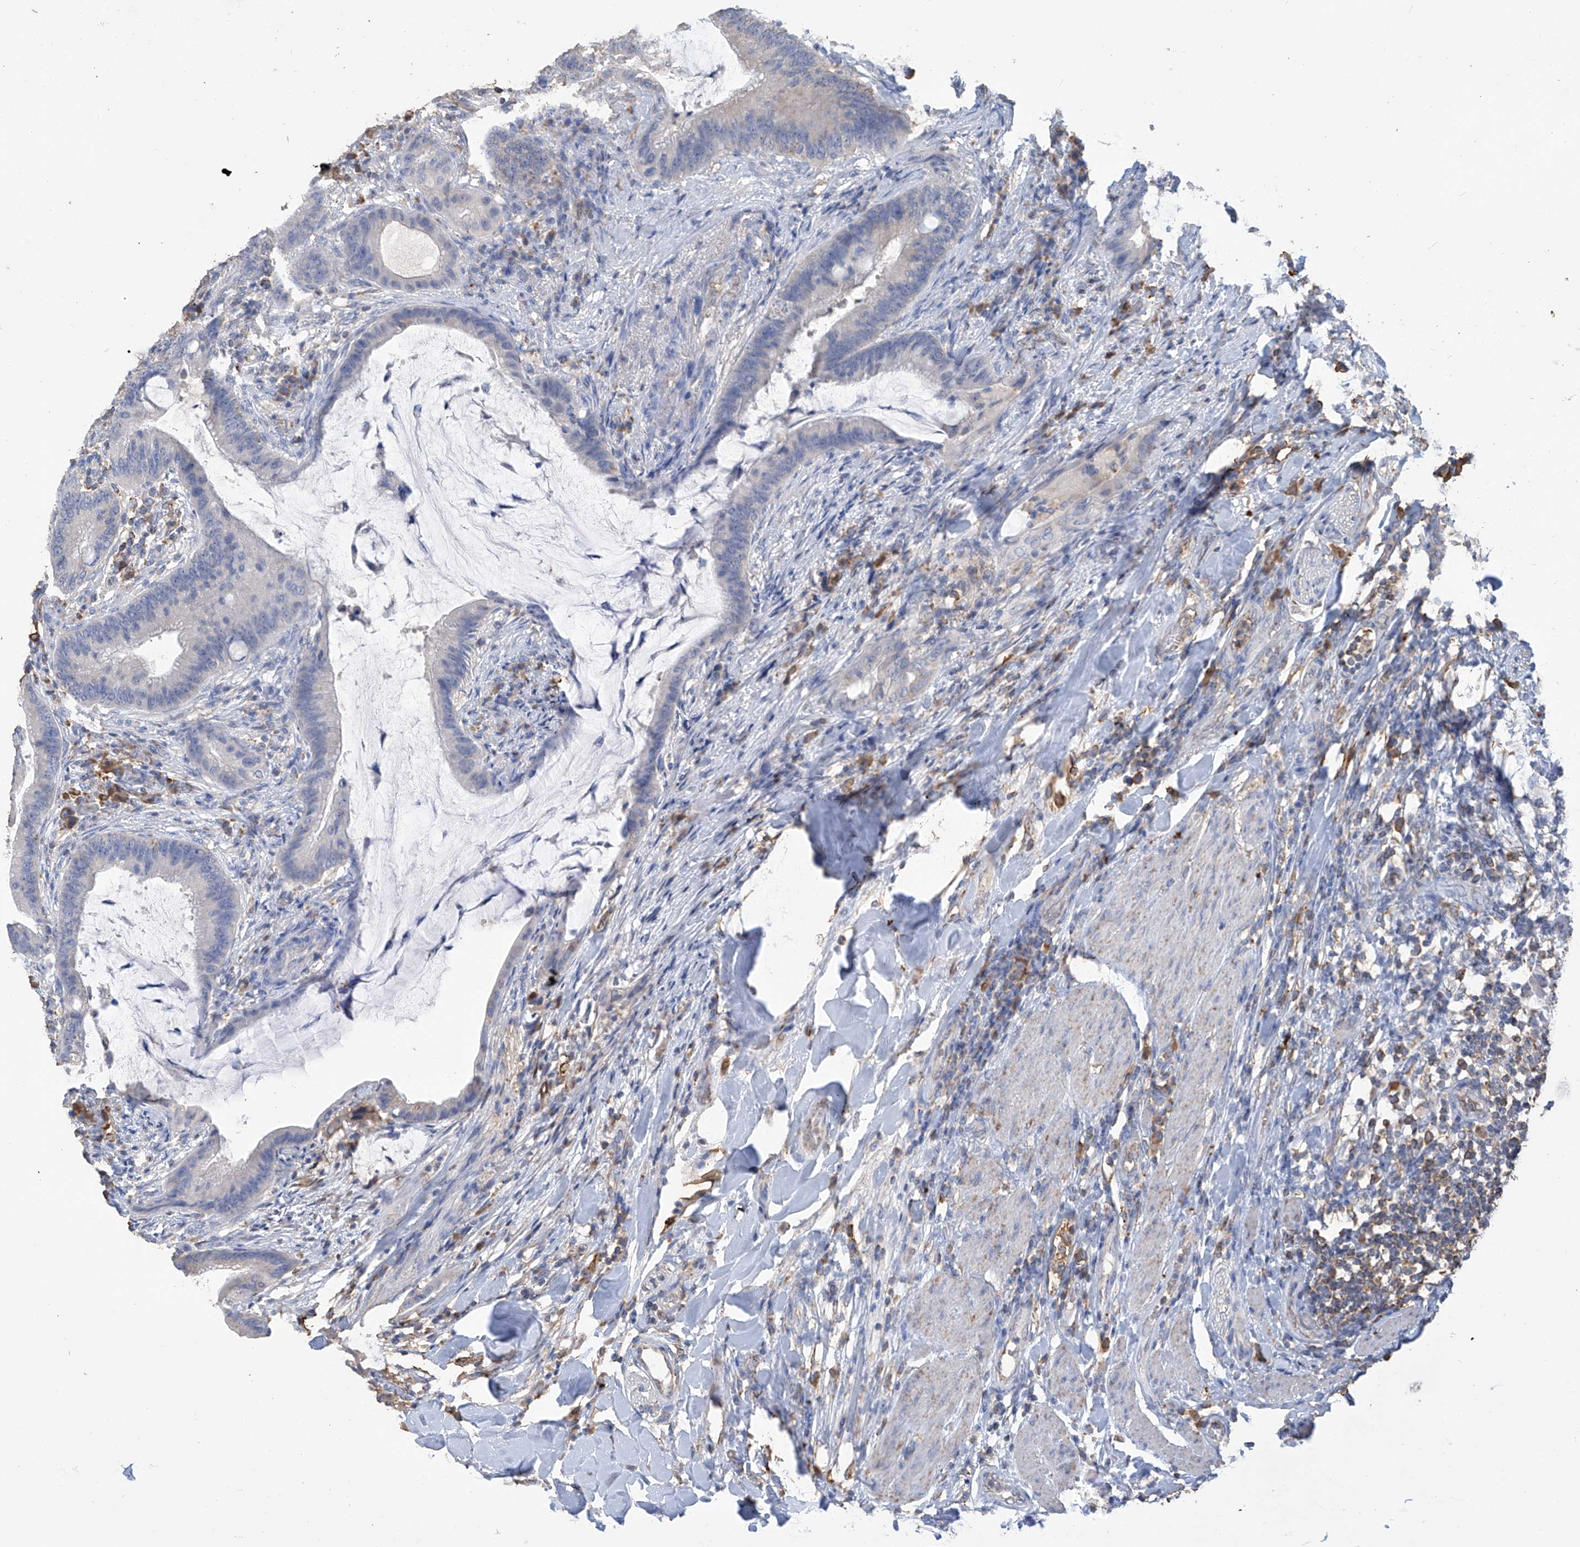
{"staining": {"intensity": "negative", "quantity": "none", "location": "none"}, "tissue": "colorectal cancer", "cell_type": "Tumor cells", "image_type": "cancer", "snomed": [{"axis": "morphology", "description": "Adenocarcinoma, NOS"}, {"axis": "topography", "description": "Colon"}], "caption": "Immunohistochemistry photomicrograph of human colorectal cancer stained for a protein (brown), which exhibits no staining in tumor cells. The staining was performed using DAB to visualize the protein expression in brown, while the nuclei were stained in blue with hematoxylin (Magnification: 20x).", "gene": "OGT", "patient": {"sex": "female", "age": 66}}